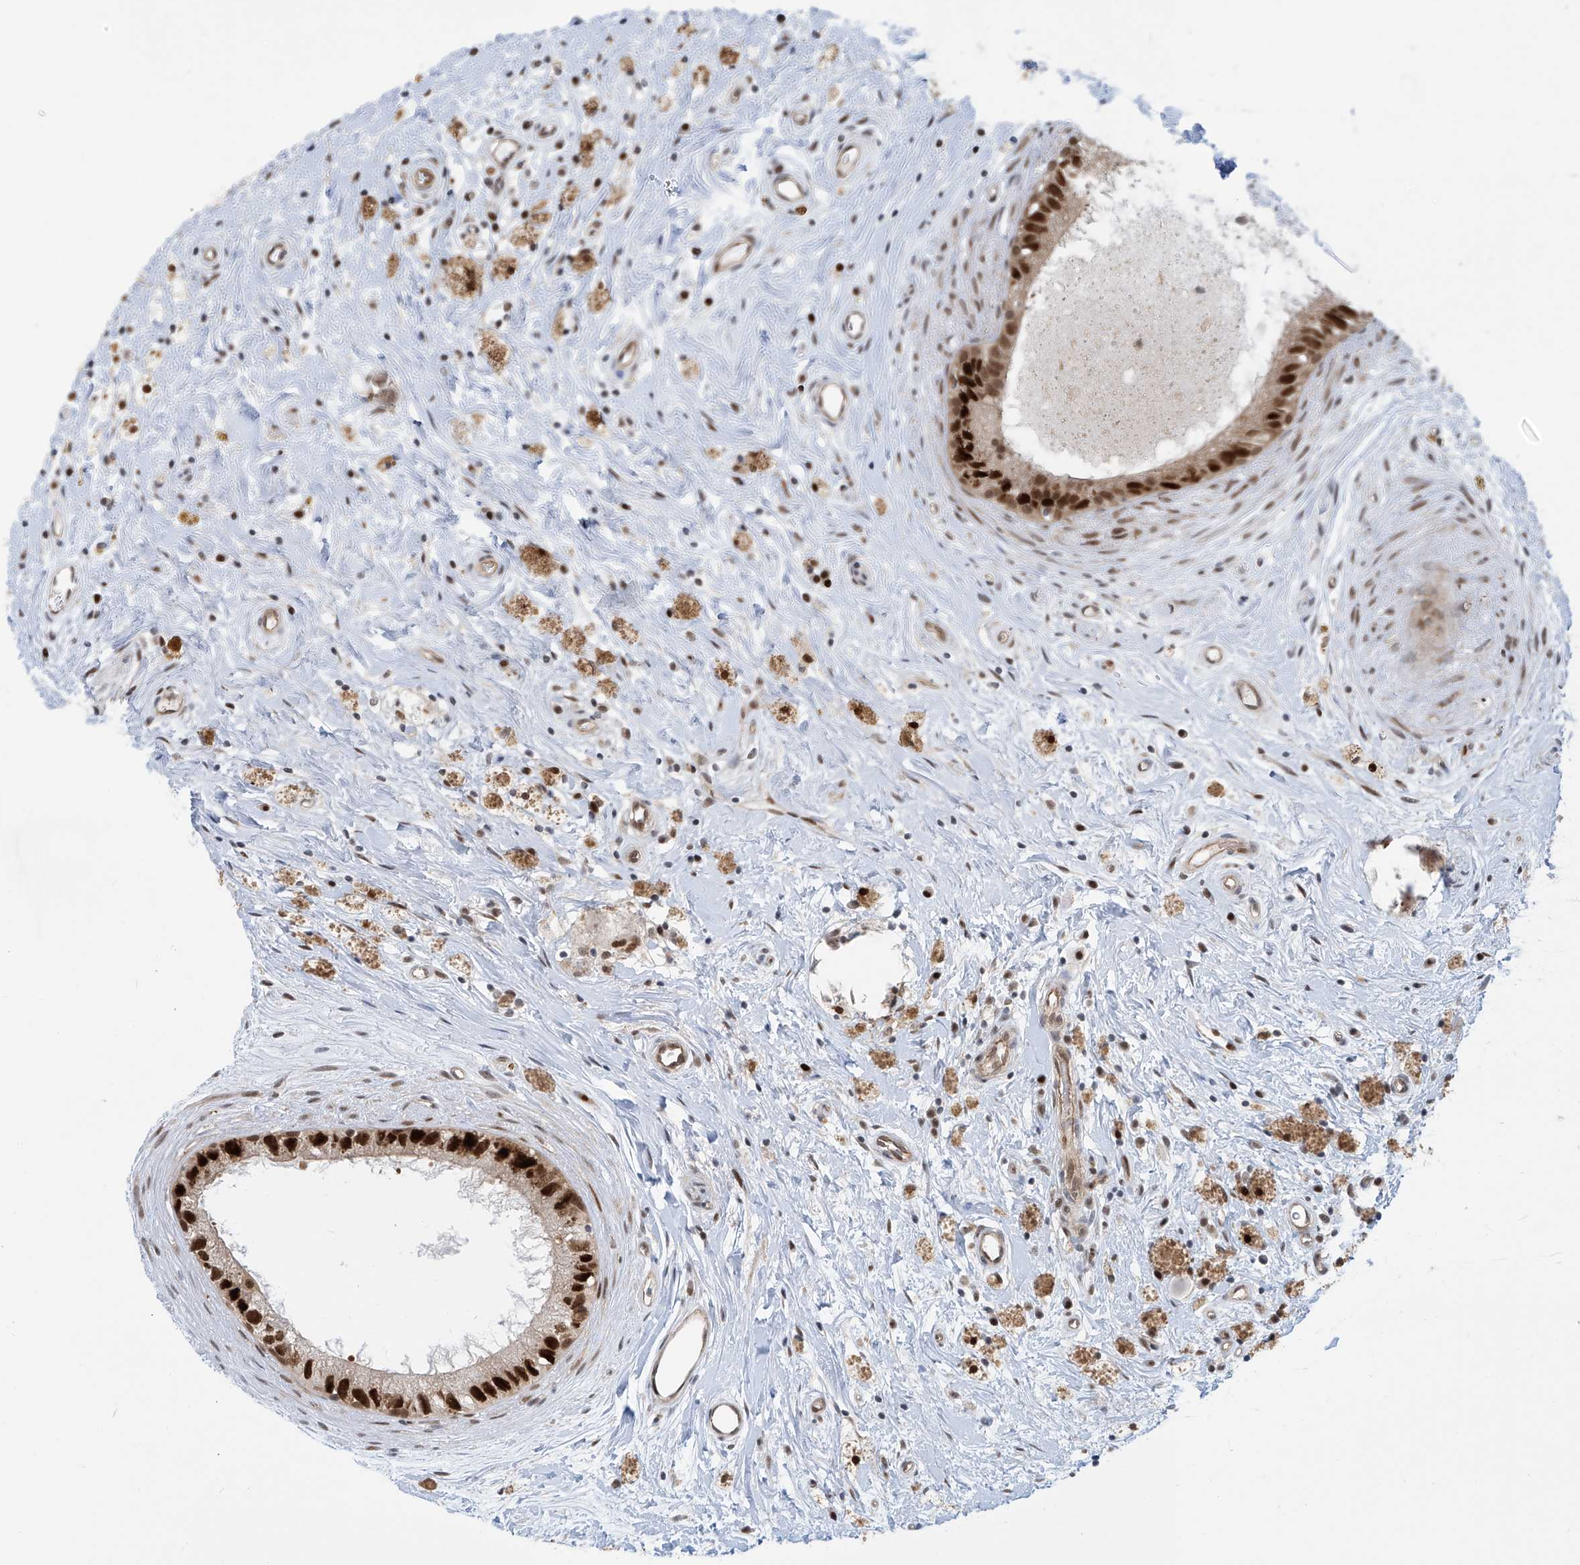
{"staining": {"intensity": "strong", "quantity": ">75%", "location": "cytoplasmic/membranous,nuclear"}, "tissue": "epididymis", "cell_type": "Glandular cells", "image_type": "normal", "snomed": [{"axis": "morphology", "description": "Normal tissue, NOS"}, {"axis": "topography", "description": "Epididymis"}], "caption": "The immunohistochemical stain labels strong cytoplasmic/membranous,nuclear positivity in glandular cells of unremarkable epididymis. (DAB IHC, brown staining for protein, blue staining for nuclei).", "gene": "LAGE3", "patient": {"sex": "male", "age": 80}}